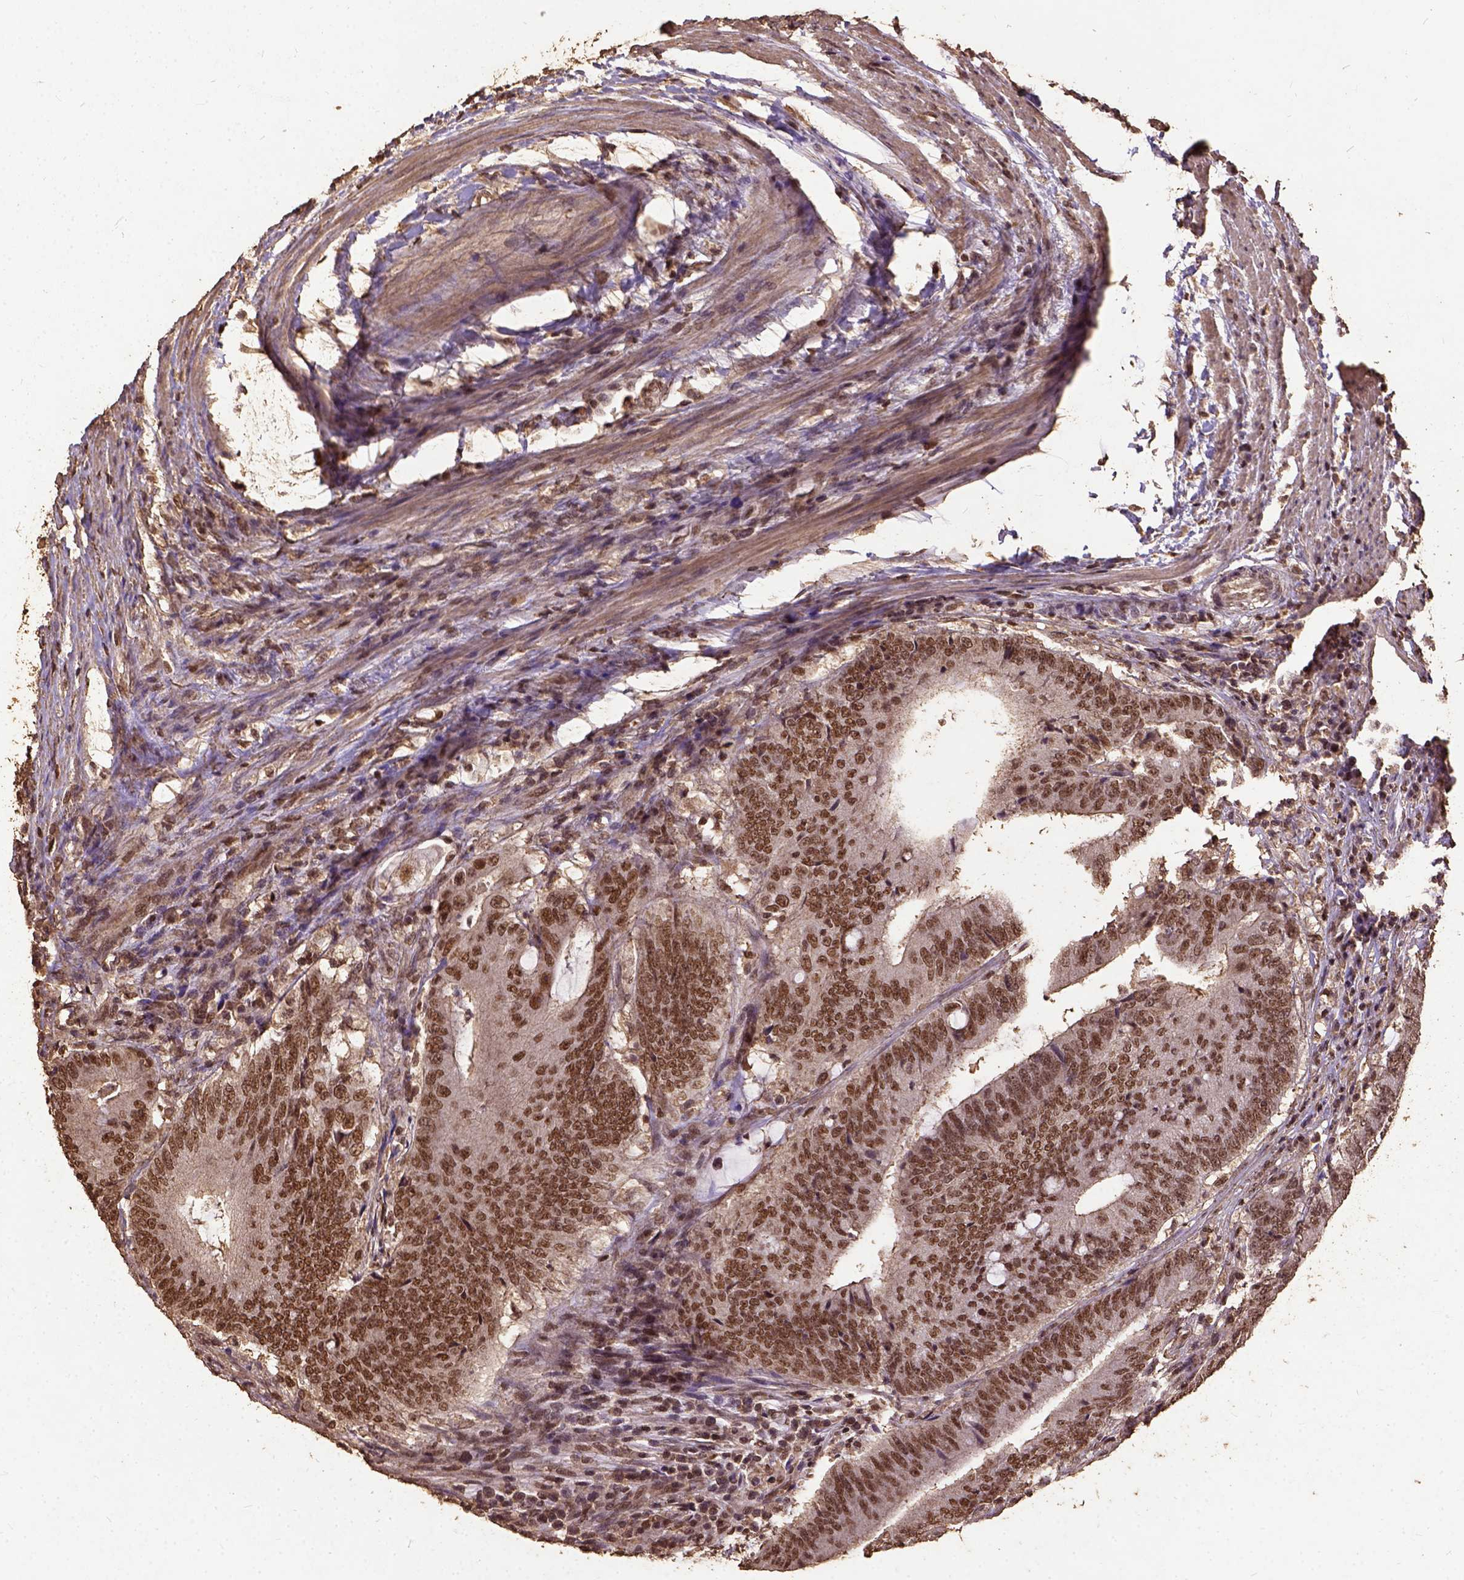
{"staining": {"intensity": "moderate", "quantity": ">75%", "location": "nuclear"}, "tissue": "colorectal cancer", "cell_type": "Tumor cells", "image_type": "cancer", "snomed": [{"axis": "morphology", "description": "Adenocarcinoma, NOS"}, {"axis": "topography", "description": "Colon"}], "caption": "Immunohistochemical staining of human adenocarcinoma (colorectal) demonstrates moderate nuclear protein positivity in approximately >75% of tumor cells.", "gene": "NACC1", "patient": {"sex": "female", "age": 43}}